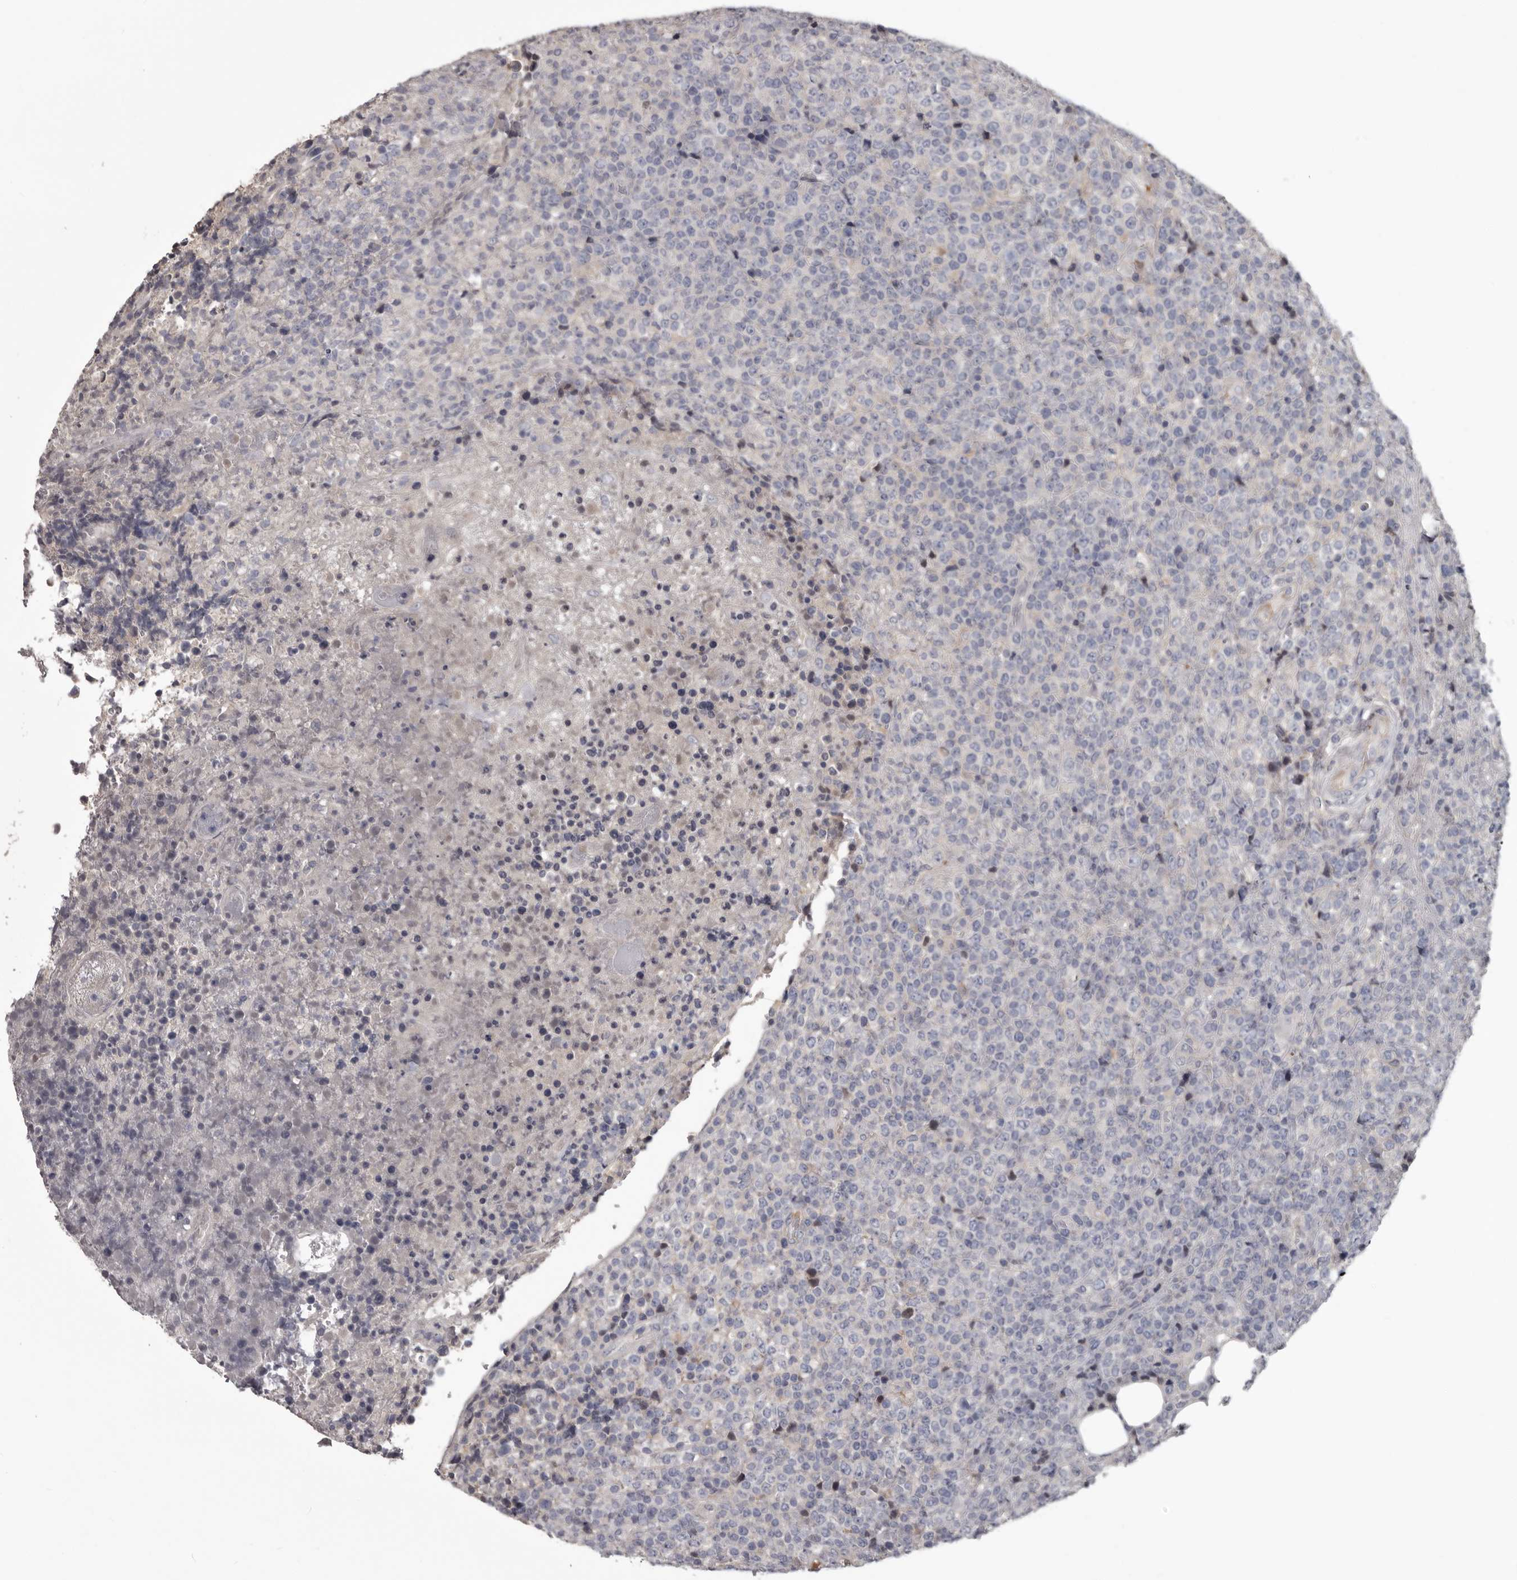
{"staining": {"intensity": "negative", "quantity": "none", "location": "none"}, "tissue": "lymphoma", "cell_type": "Tumor cells", "image_type": "cancer", "snomed": [{"axis": "morphology", "description": "Malignant lymphoma, non-Hodgkin's type, High grade"}, {"axis": "topography", "description": "Lymph node"}], "caption": "High magnification brightfield microscopy of lymphoma stained with DAB (3,3'-diaminobenzidine) (brown) and counterstained with hematoxylin (blue): tumor cells show no significant positivity. (Immunohistochemistry (ihc), brightfield microscopy, high magnification).", "gene": "LPAR6", "patient": {"sex": "male", "age": 13}}